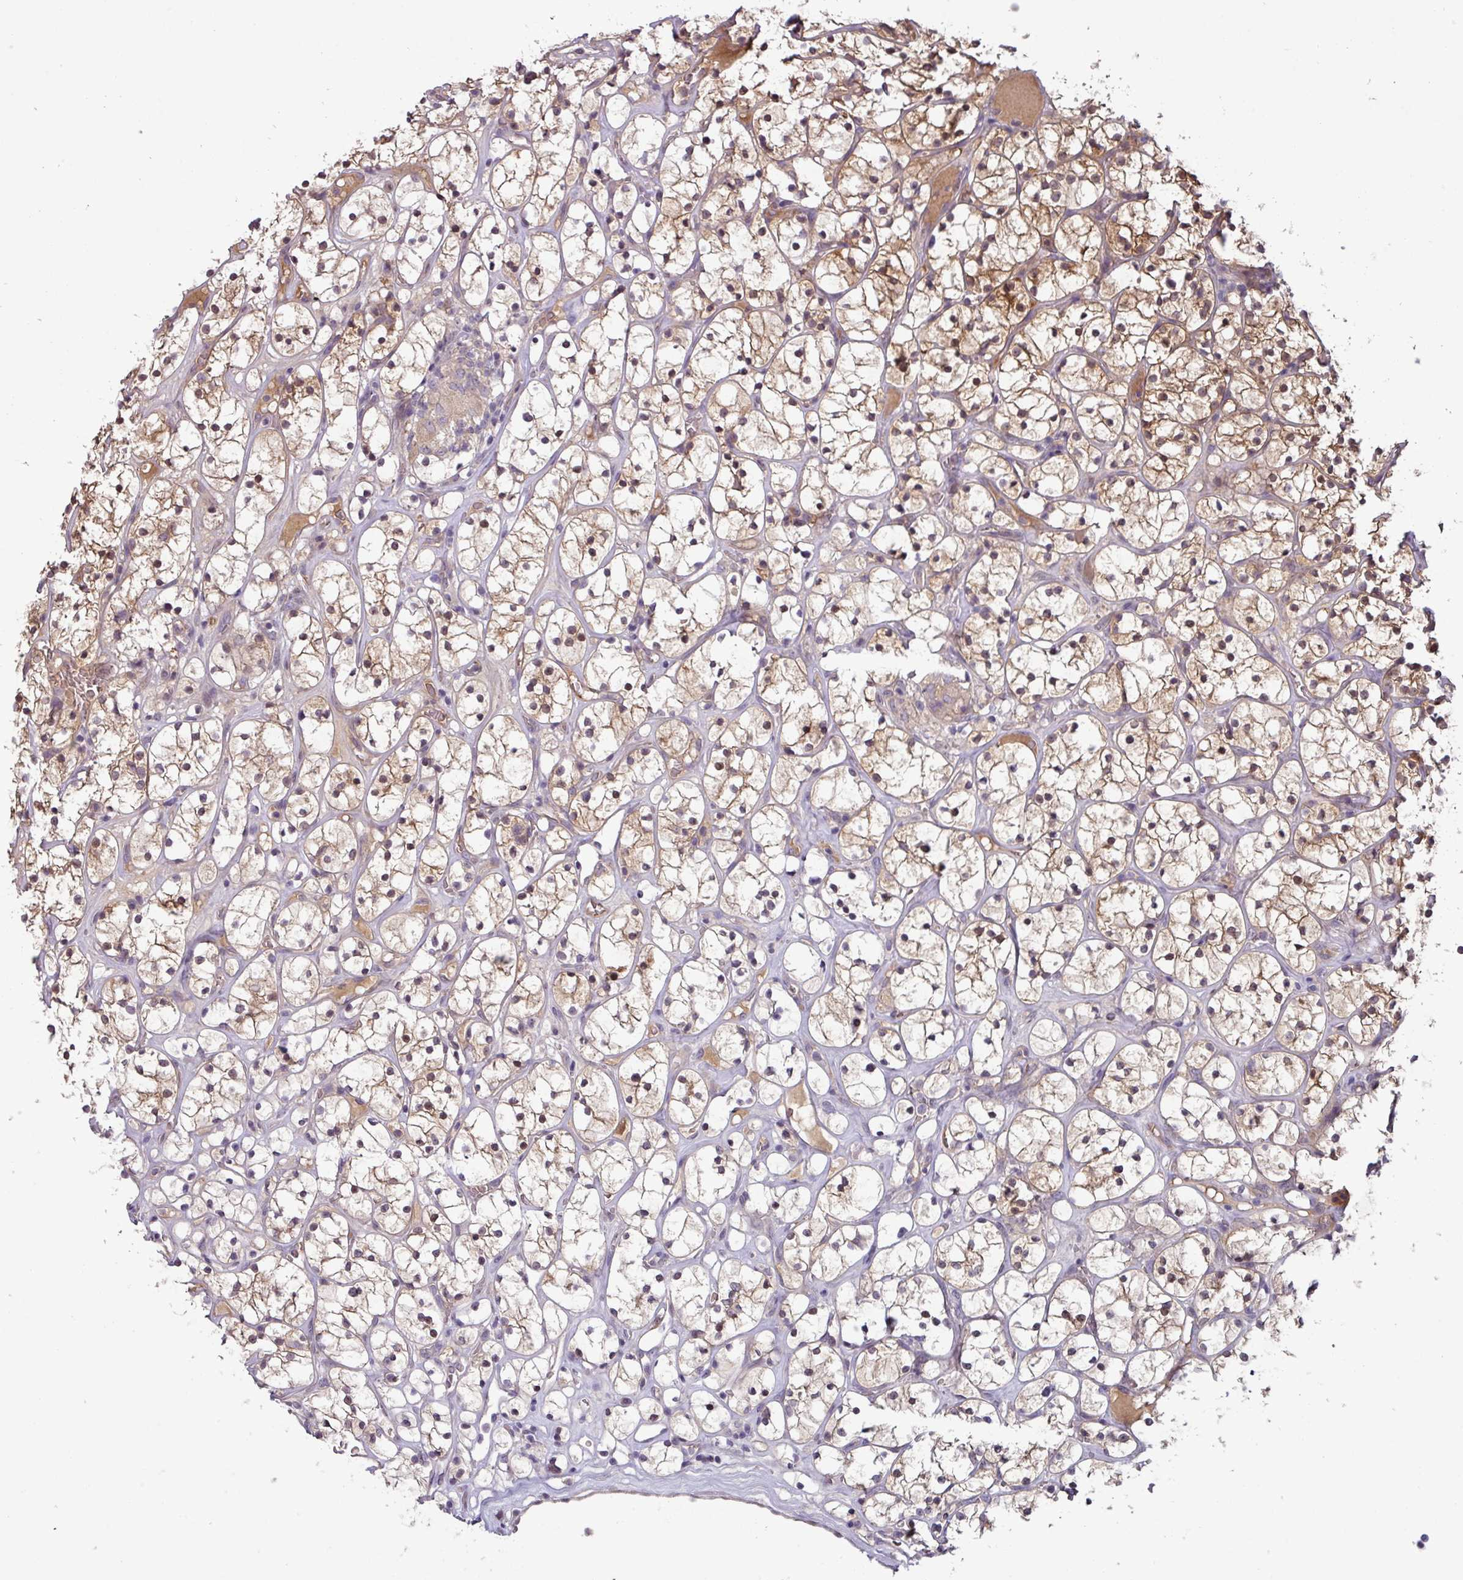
{"staining": {"intensity": "moderate", "quantity": "25%-75%", "location": "cytoplasmic/membranous,nuclear"}, "tissue": "renal cancer", "cell_type": "Tumor cells", "image_type": "cancer", "snomed": [{"axis": "morphology", "description": "Adenocarcinoma, NOS"}, {"axis": "topography", "description": "Kidney"}], "caption": "Brown immunohistochemical staining in renal cancer demonstrates moderate cytoplasmic/membranous and nuclear expression in approximately 25%-75% of tumor cells.", "gene": "SLC5A10", "patient": {"sex": "female", "age": 64}}